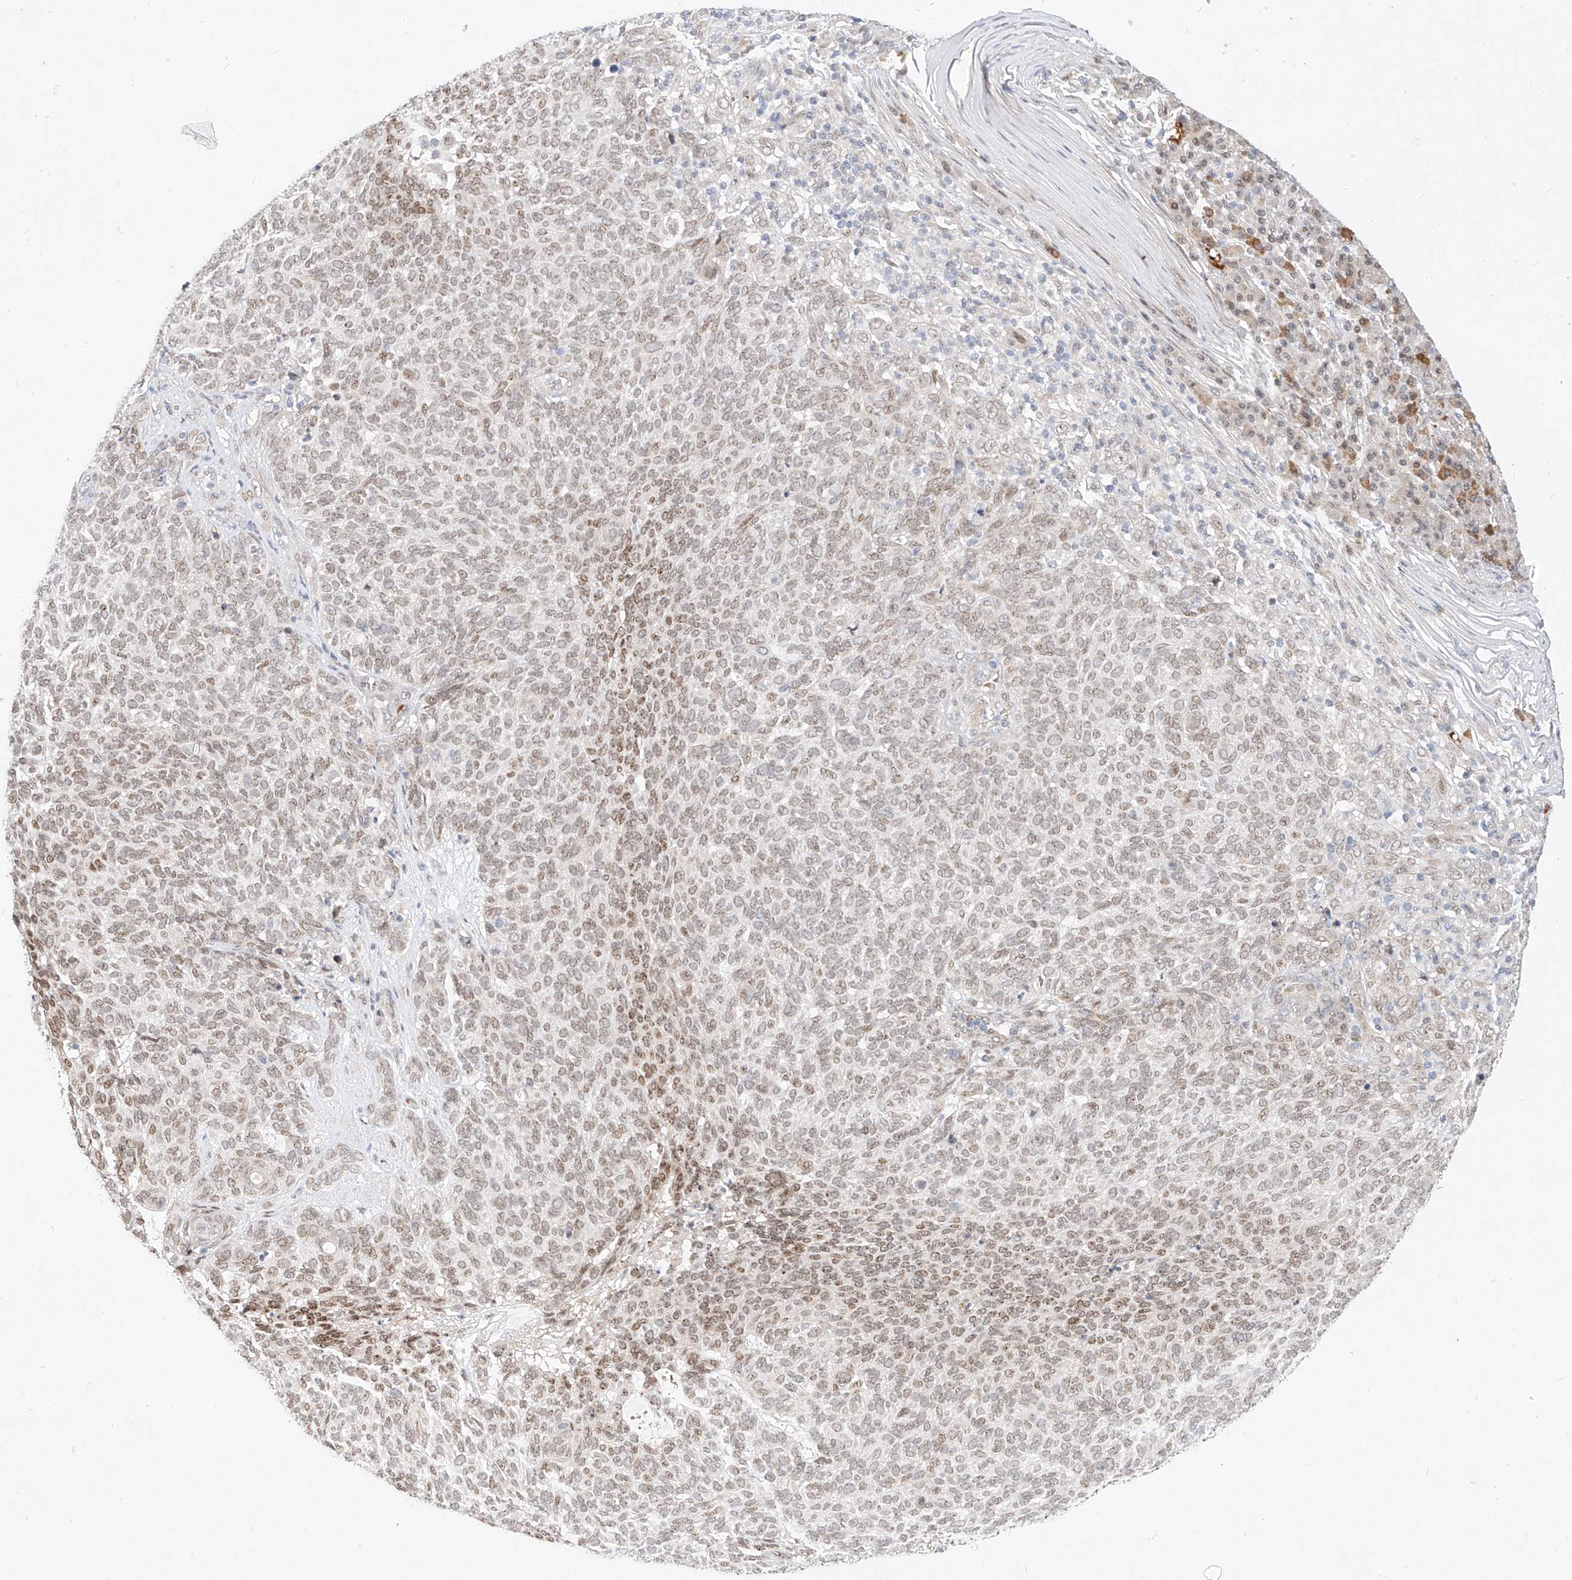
{"staining": {"intensity": "weak", "quantity": ">75%", "location": "nuclear"}, "tissue": "skin cancer", "cell_type": "Tumor cells", "image_type": "cancer", "snomed": [{"axis": "morphology", "description": "Squamous cell carcinoma, NOS"}, {"axis": "topography", "description": "Skin"}], "caption": "Human skin cancer stained with a brown dye reveals weak nuclear positive staining in approximately >75% of tumor cells.", "gene": "CBX8", "patient": {"sex": "female", "age": 90}}